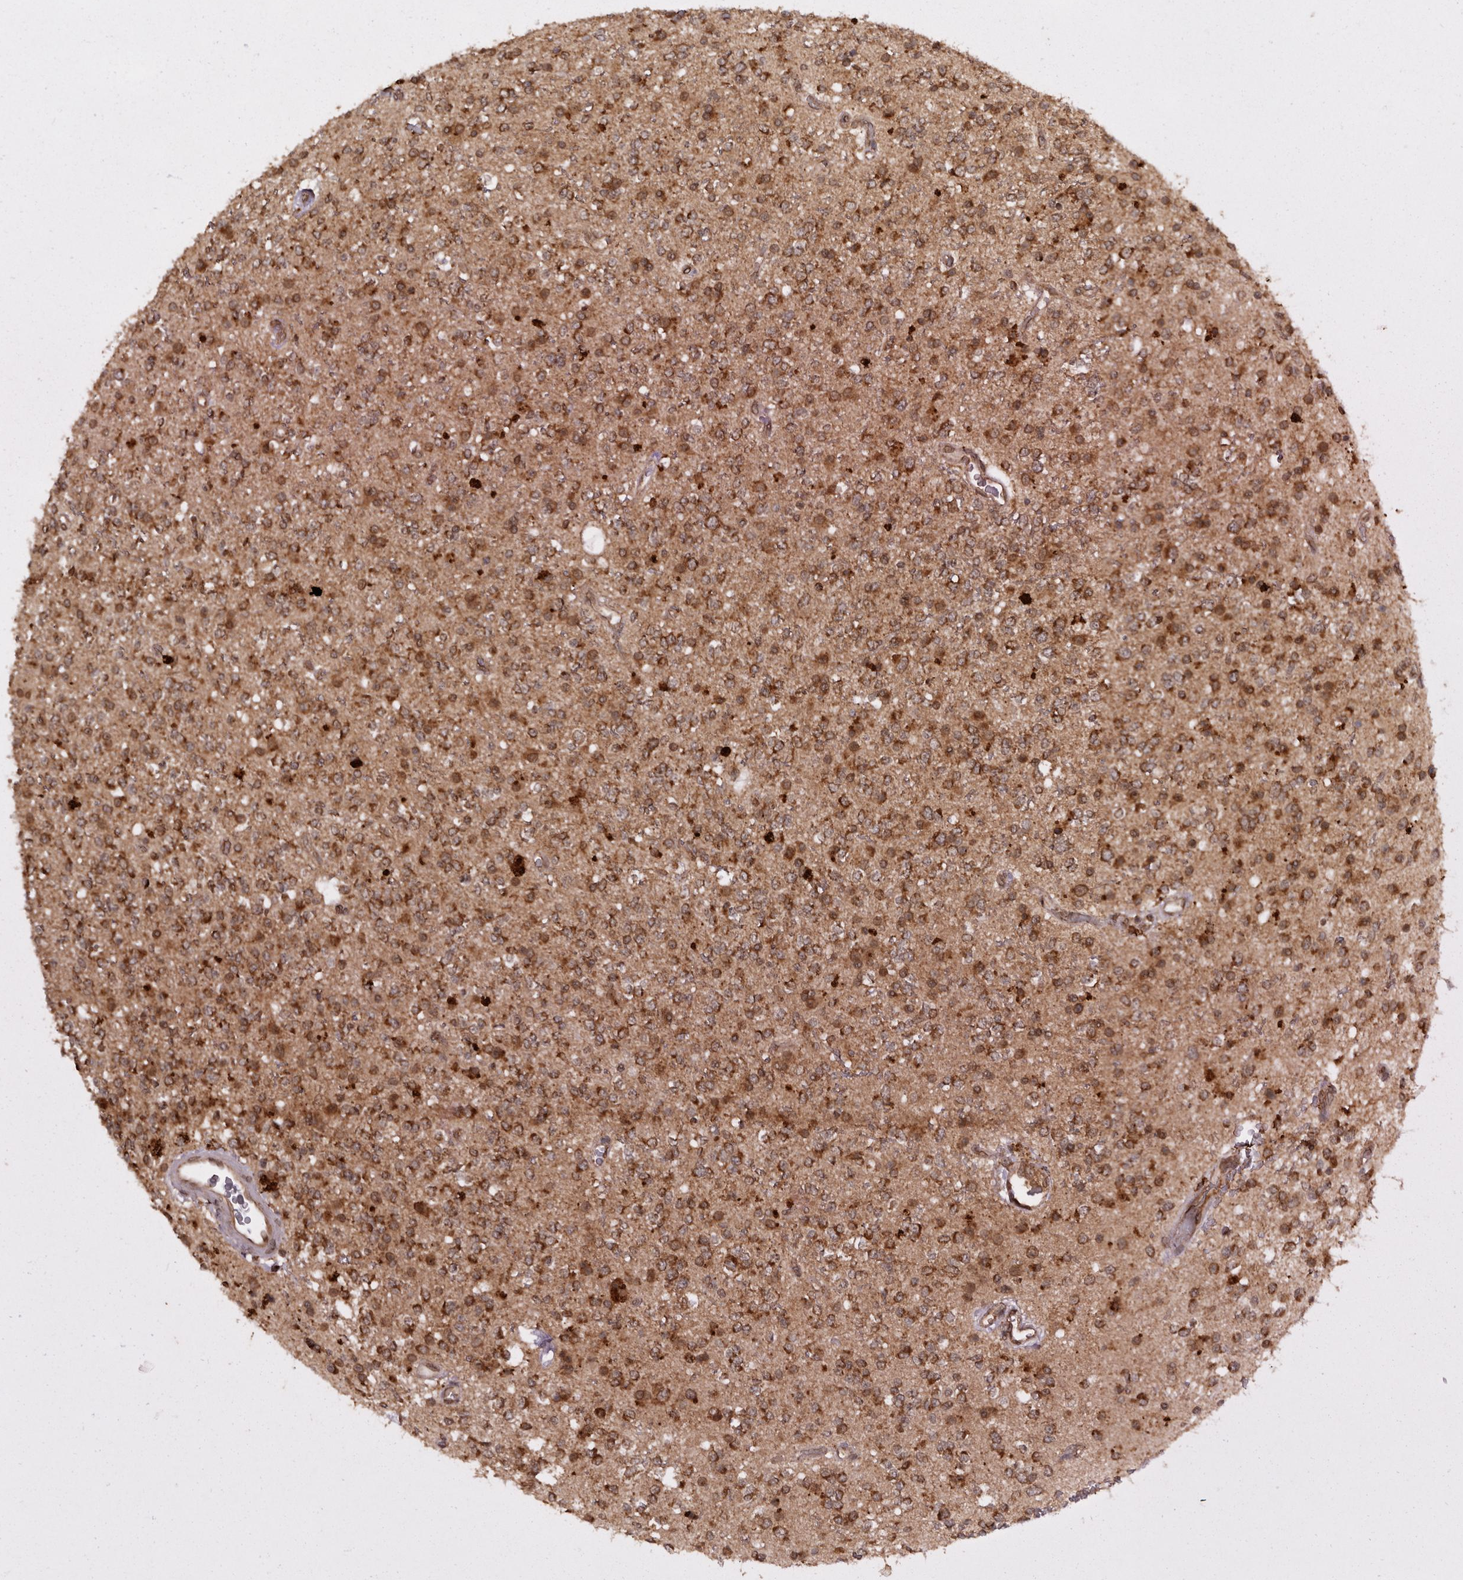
{"staining": {"intensity": "moderate", "quantity": ">75%", "location": "cytoplasmic/membranous"}, "tissue": "glioma", "cell_type": "Tumor cells", "image_type": "cancer", "snomed": [{"axis": "morphology", "description": "Glioma, malignant, High grade"}, {"axis": "topography", "description": "Brain"}], "caption": "Moderate cytoplasmic/membranous expression is present in approximately >75% of tumor cells in malignant high-grade glioma.", "gene": "TARS2", "patient": {"sex": "male", "age": 34}}